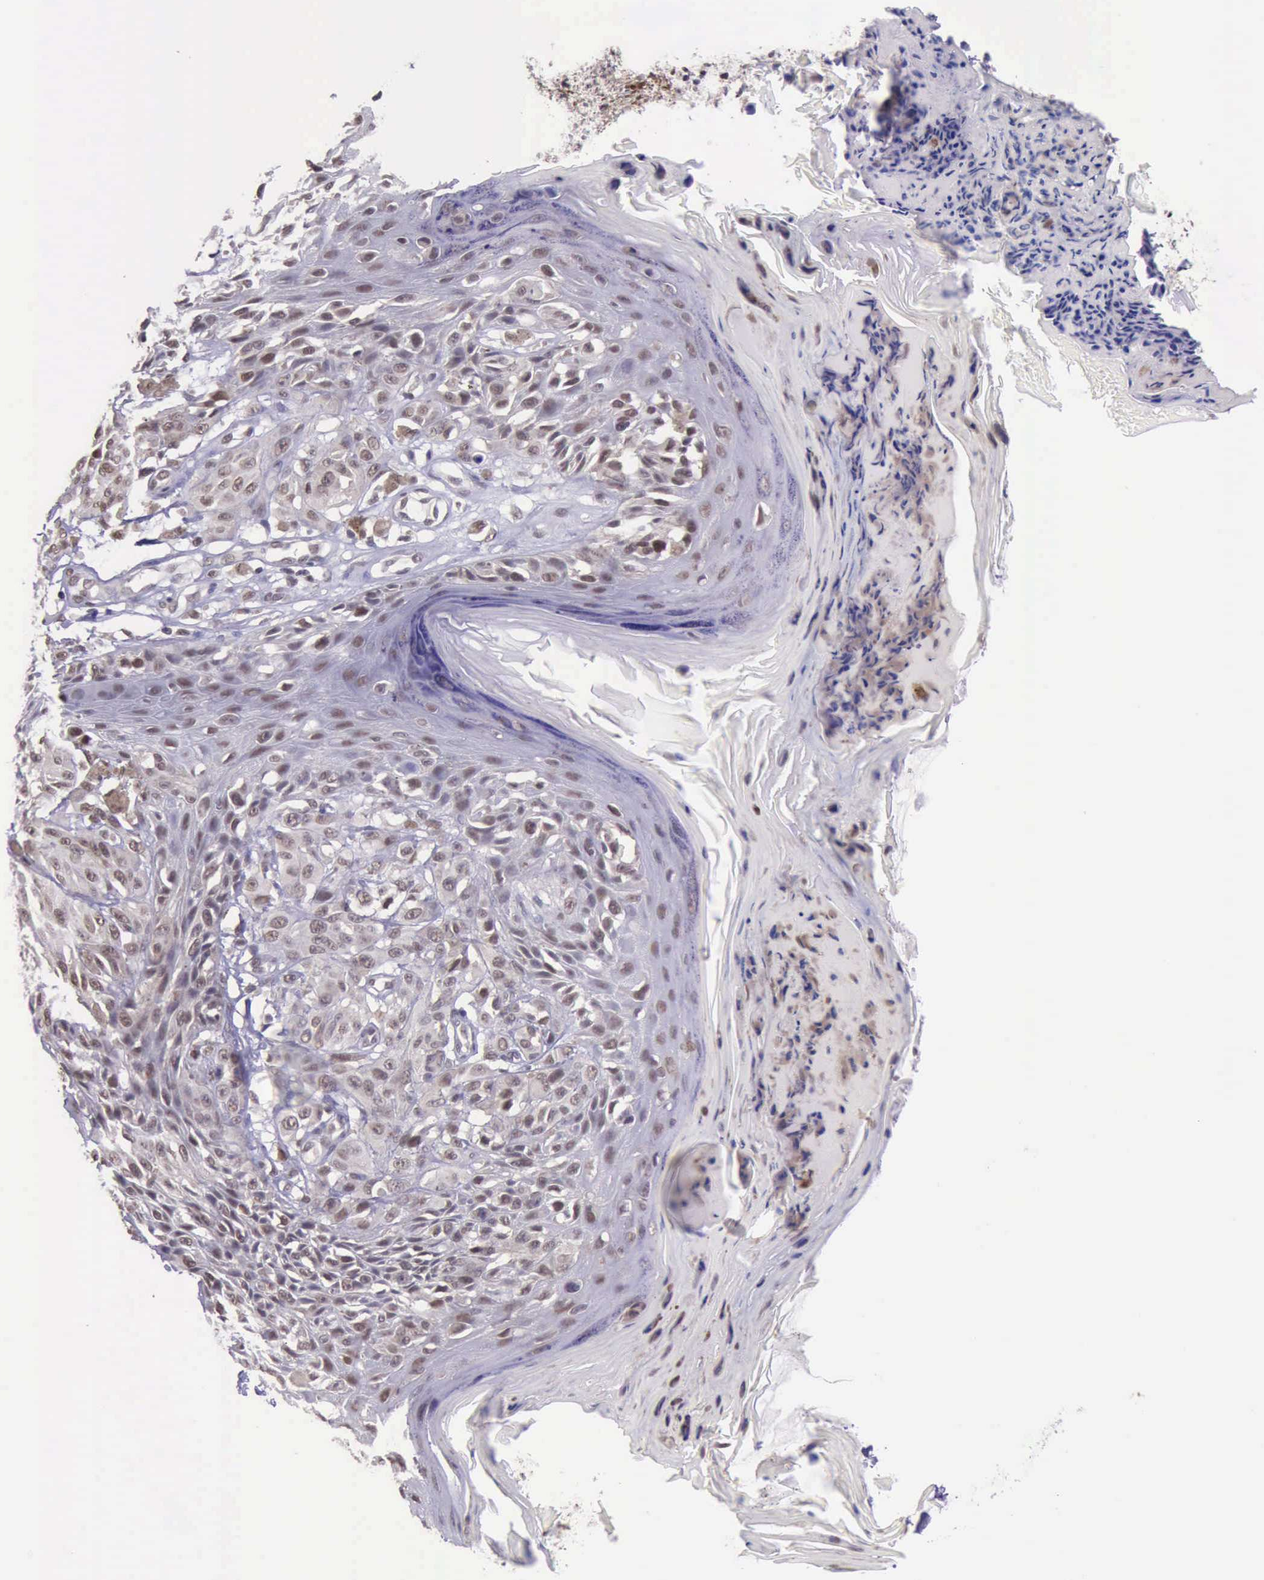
{"staining": {"intensity": "weak", "quantity": ">75%", "location": "nuclear"}, "tissue": "melanoma", "cell_type": "Tumor cells", "image_type": "cancer", "snomed": [{"axis": "morphology", "description": "Malignant melanoma, NOS"}, {"axis": "topography", "description": "Skin"}], "caption": "Approximately >75% of tumor cells in malignant melanoma reveal weak nuclear protein expression as visualized by brown immunohistochemical staining.", "gene": "PRPF39", "patient": {"sex": "female", "age": 77}}